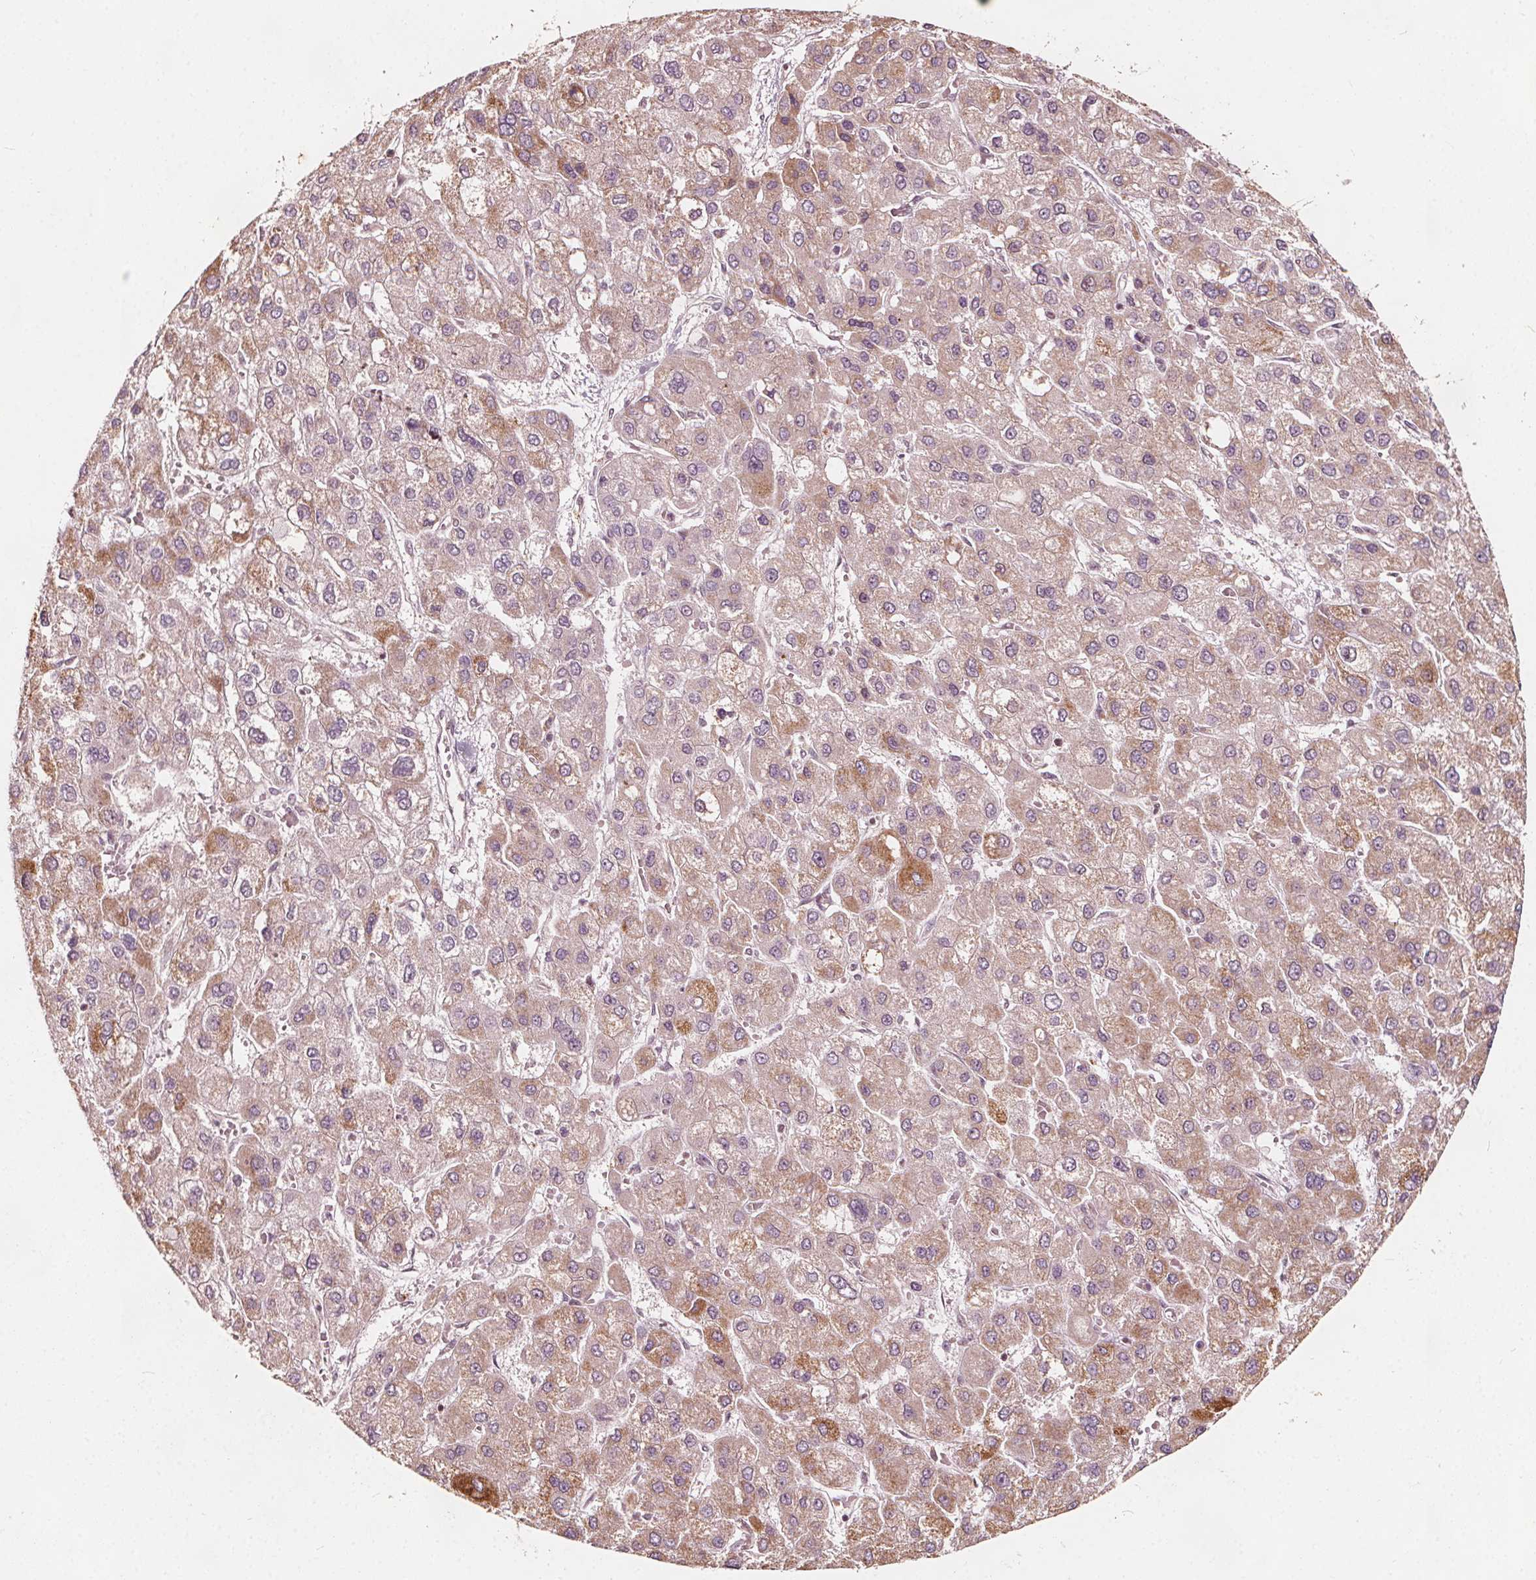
{"staining": {"intensity": "weak", "quantity": ">75%", "location": "cytoplasmic/membranous"}, "tissue": "liver cancer", "cell_type": "Tumor cells", "image_type": "cancer", "snomed": [{"axis": "morphology", "description": "Carcinoma, Hepatocellular, NOS"}, {"axis": "topography", "description": "Liver"}], "caption": "Protein analysis of liver cancer tissue displays weak cytoplasmic/membranous expression in about >75% of tumor cells. Using DAB (brown) and hematoxylin (blue) stains, captured at high magnification using brightfield microscopy.", "gene": "AIP", "patient": {"sex": "female", "age": 41}}